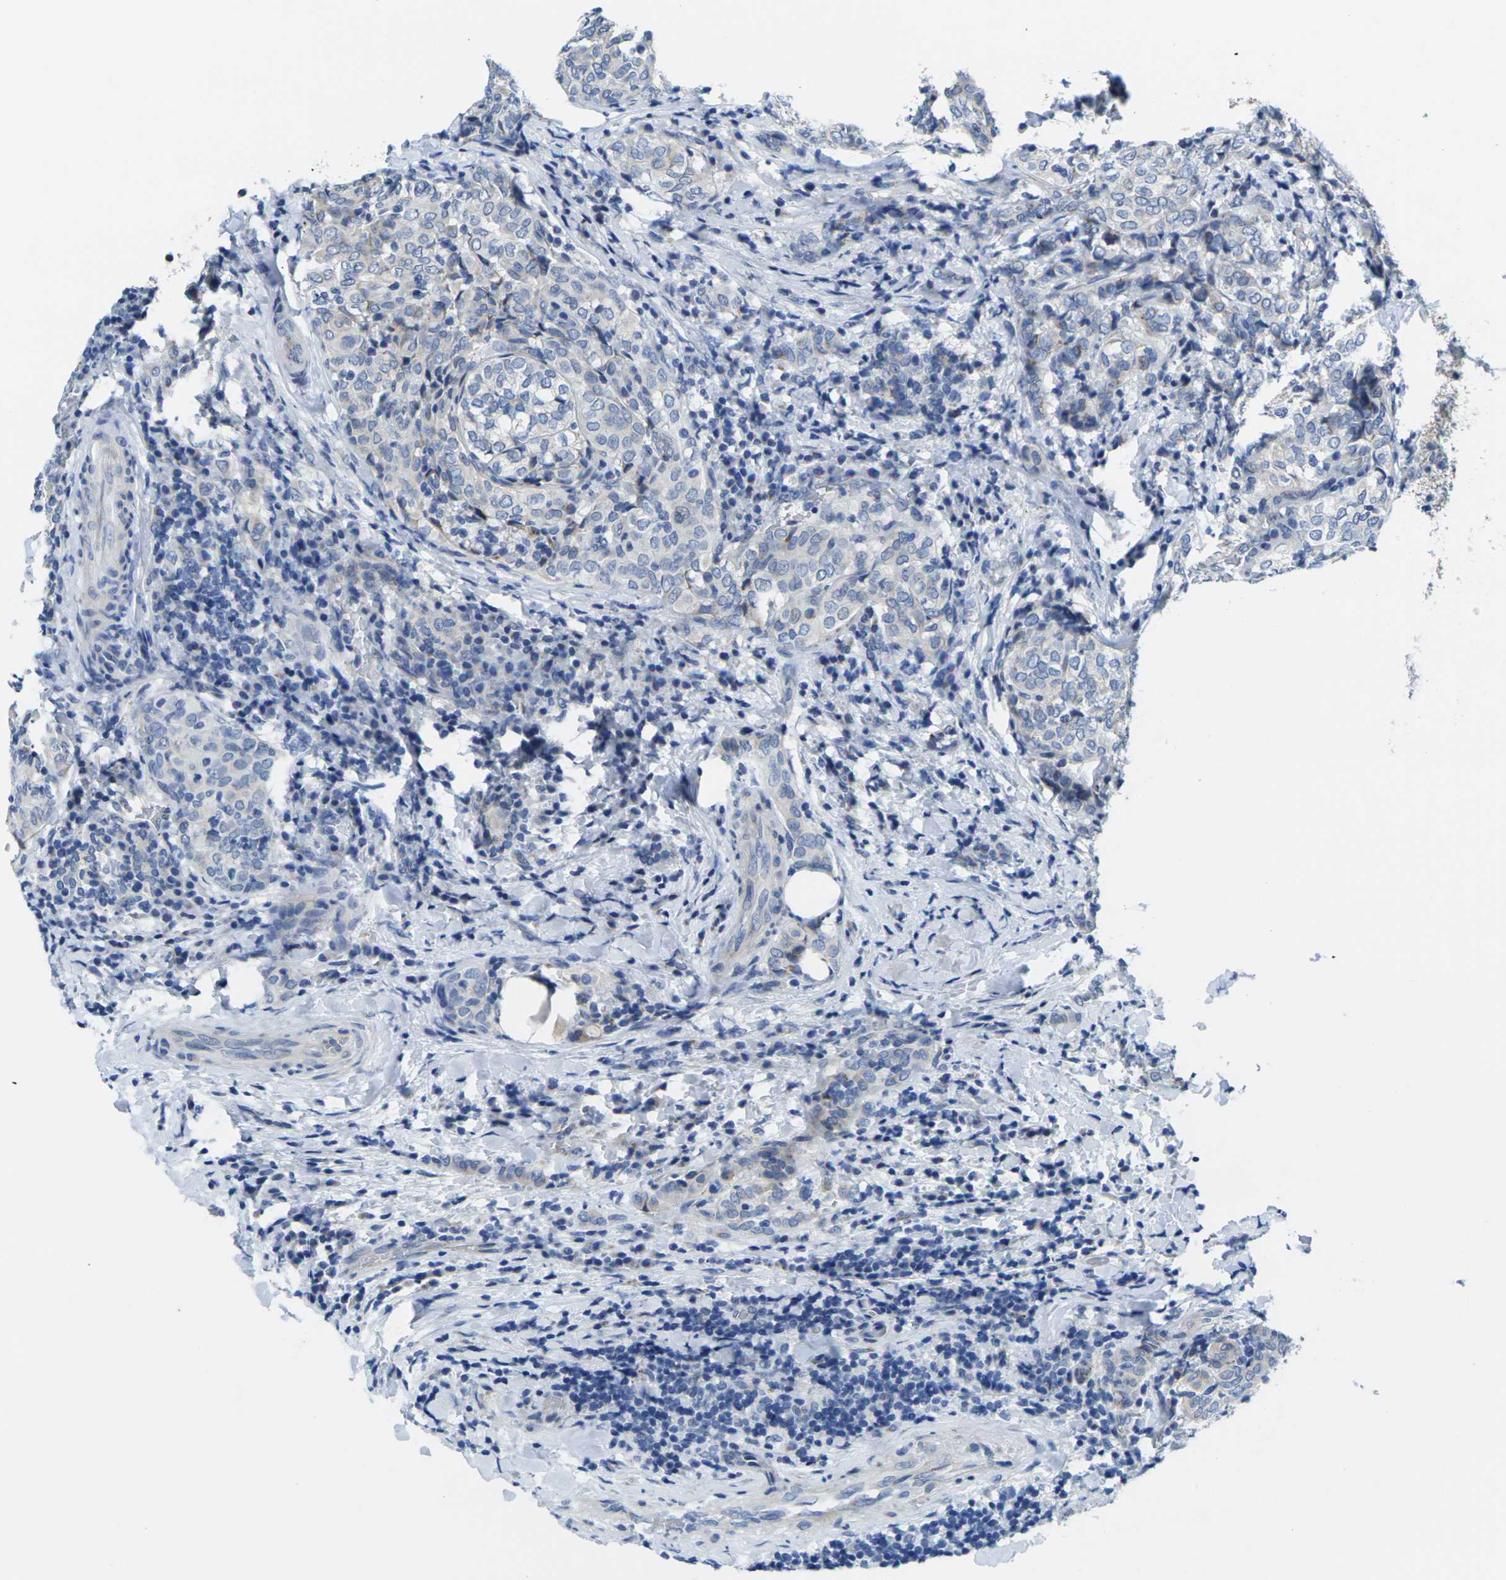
{"staining": {"intensity": "negative", "quantity": "none", "location": "none"}, "tissue": "thyroid cancer", "cell_type": "Tumor cells", "image_type": "cancer", "snomed": [{"axis": "morphology", "description": "Normal tissue, NOS"}, {"axis": "morphology", "description": "Papillary adenocarcinoma, NOS"}, {"axis": "topography", "description": "Thyroid gland"}], "caption": "High magnification brightfield microscopy of papillary adenocarcinoma (thyroid) stained with DAB (3,3'-diaminobenzidine) (brown) and counterstained with hematoxylin (blue): tumor cells show no significant expression.", "gene": "CRK", "patient": {"sex": "female", "age": 30}}